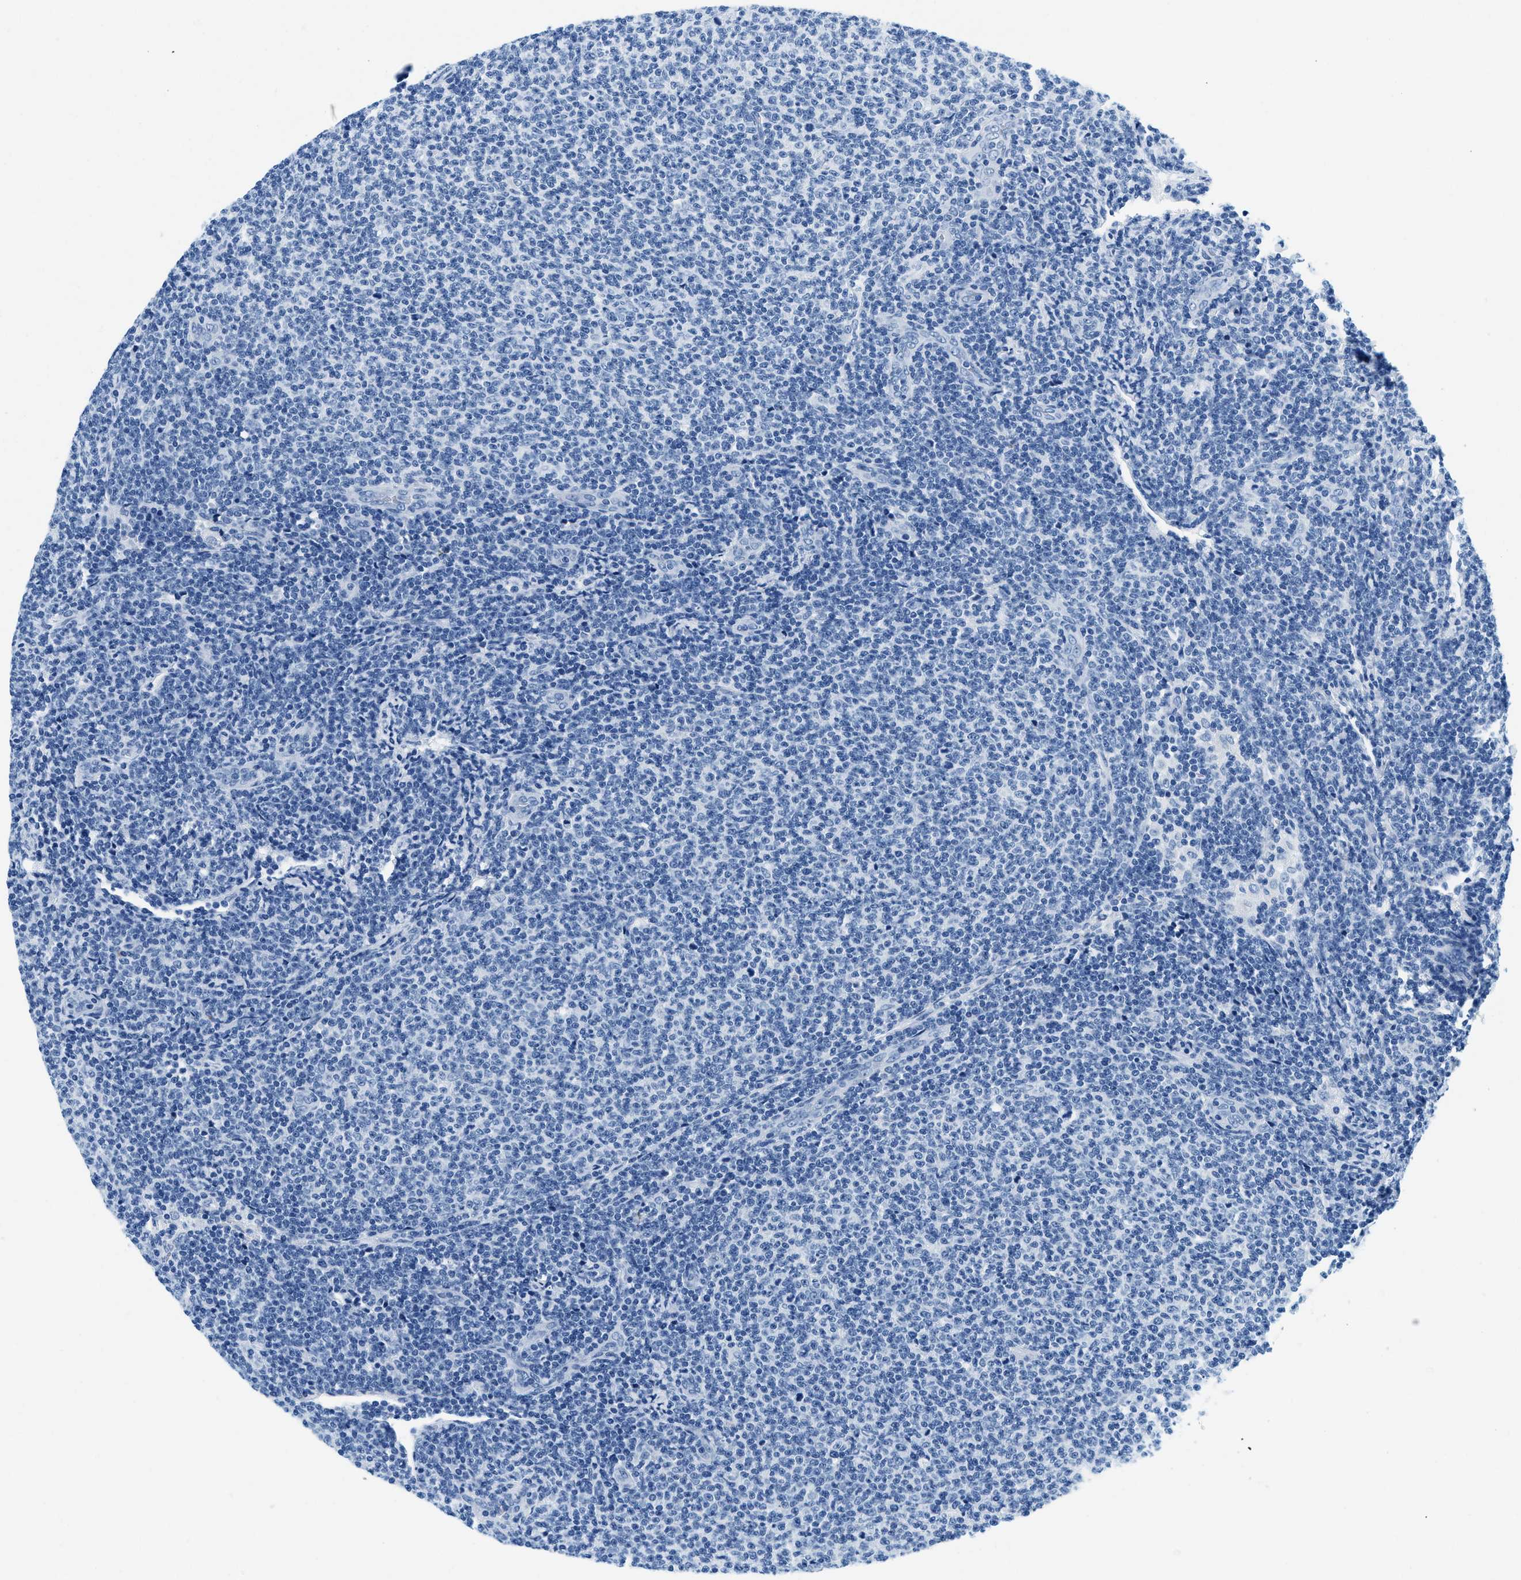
{"staining": {"intensity": "negative", "quantity": "none", "location": "none"}, "tissue": "lymphoma", "cell_type": "Tumor cells", "image_type": "cancer", "snomed": [{"axis": "morphology", "description": "Malignant lymphoma, non-Hodgkin's type, Low grade"}, {"axis": "topography", "description": "Lymph node"}], "caption": "This image is of low-grade malignant lymphoma, non-Hodgkin's type stained with immunohistochemistry to label a protein in brown with the nuclei are counter-stained blue. There is no positivity in tumor cells.", "gene": "STXBP2", "patient": {"sex": "male", "age": 66}}